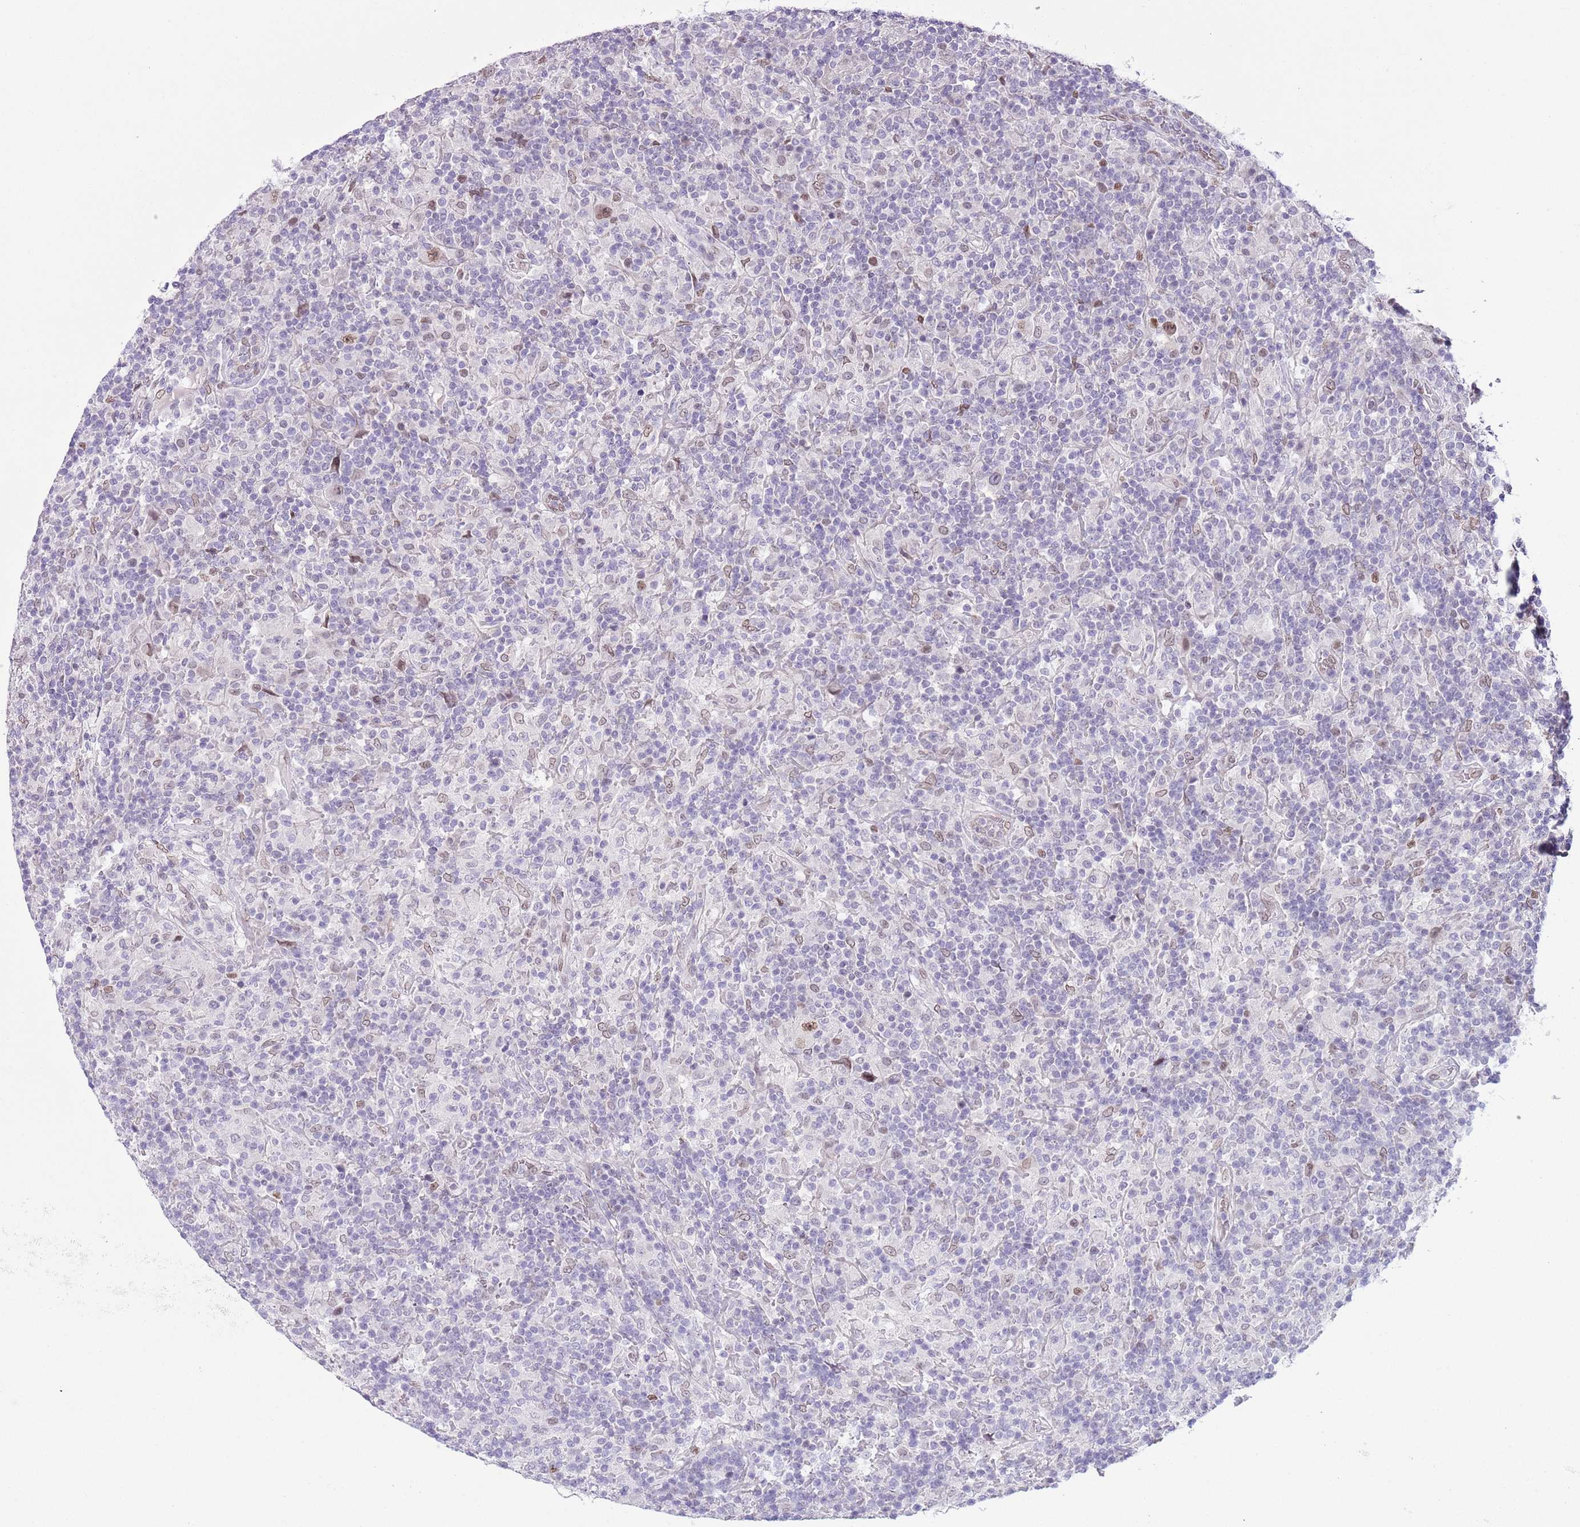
{"staining": {"intensity": "moderate", "quantity": "<25%", "location": "cytoplasmic/membranous,nuclear"}, "tissue": "lymphoma", "cell_type": "Tumor cells", "image_type": "cancer", "snomed": [{"axis": "morphology", "description": "Hodgkin's disease, NOS"}, {"axis": "topography", "description": "Lymph node"}], "caption": "Tumor cells show low levels of moderate cytoplasmic/membranous and nuclear expression in approximately <25% of cells in Hodgkin's disease. (IHC, brightfield microscopy, high magnification).", "gene": "ZGLP1", "patient": {"sex": "male", "age": 70}}